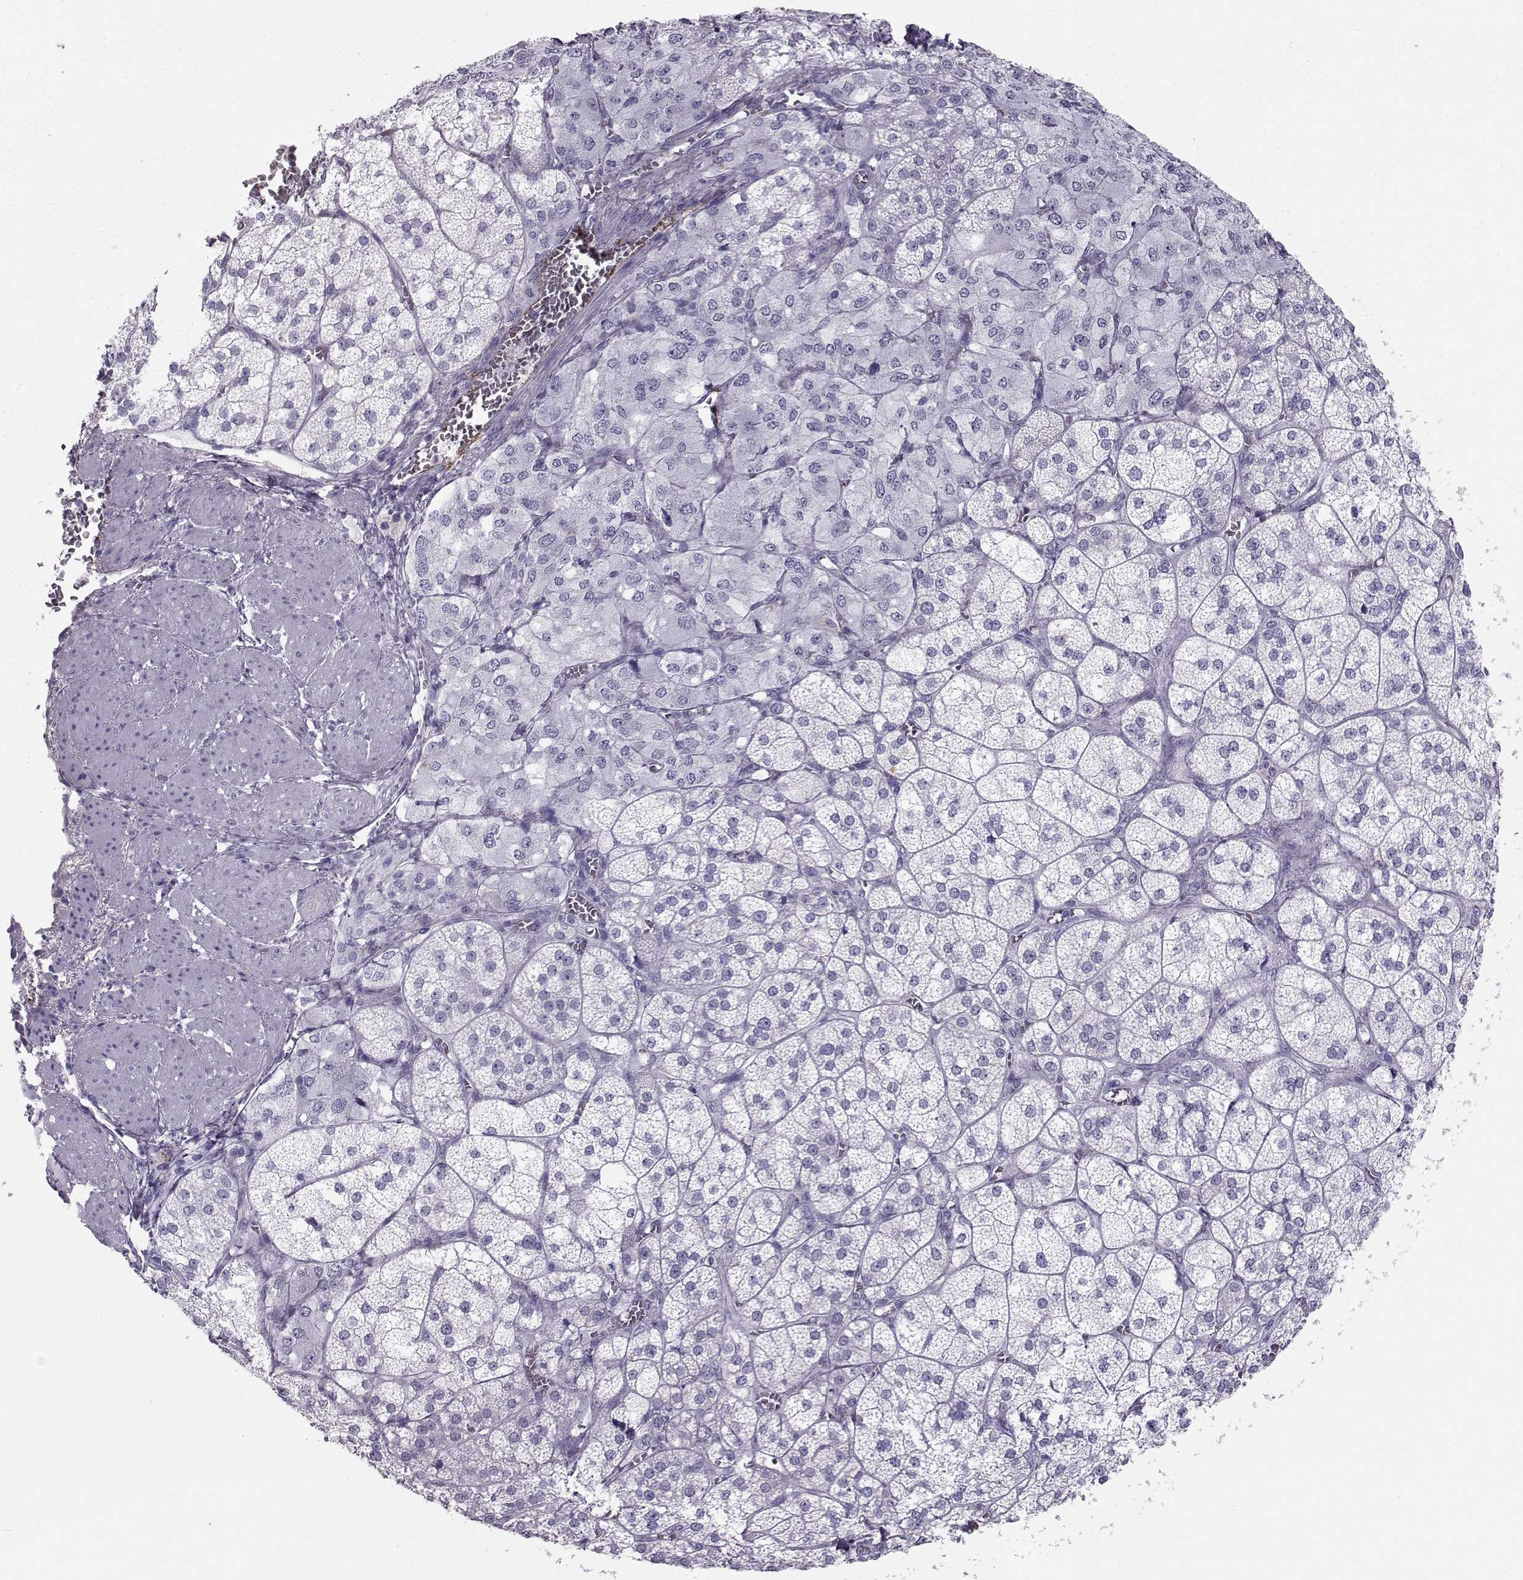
{"staining": {"intensity": "negative", "quantity": "none", "location": "none"}, "tissue": "adrenal gland", "cell_type": "Glandular cells", "image_type": "normal", "snomed": [{"axis": "morphology", "description": "Normal tissue, NOS"}, {"axis": "topography", "description": "Adrenal gland"}], "caption": "Adrenal gland was stained to show a protein in brown. There is no significant positivity in glandular cells. (Stains: DAB (3,3'-diaminobenzidine) IHC with hematoxylin counter stain, Microscopy: brightfield microscopy at high magnification).", "gene": "IQCD", "patient": {"sex": "female", "age": 60}}